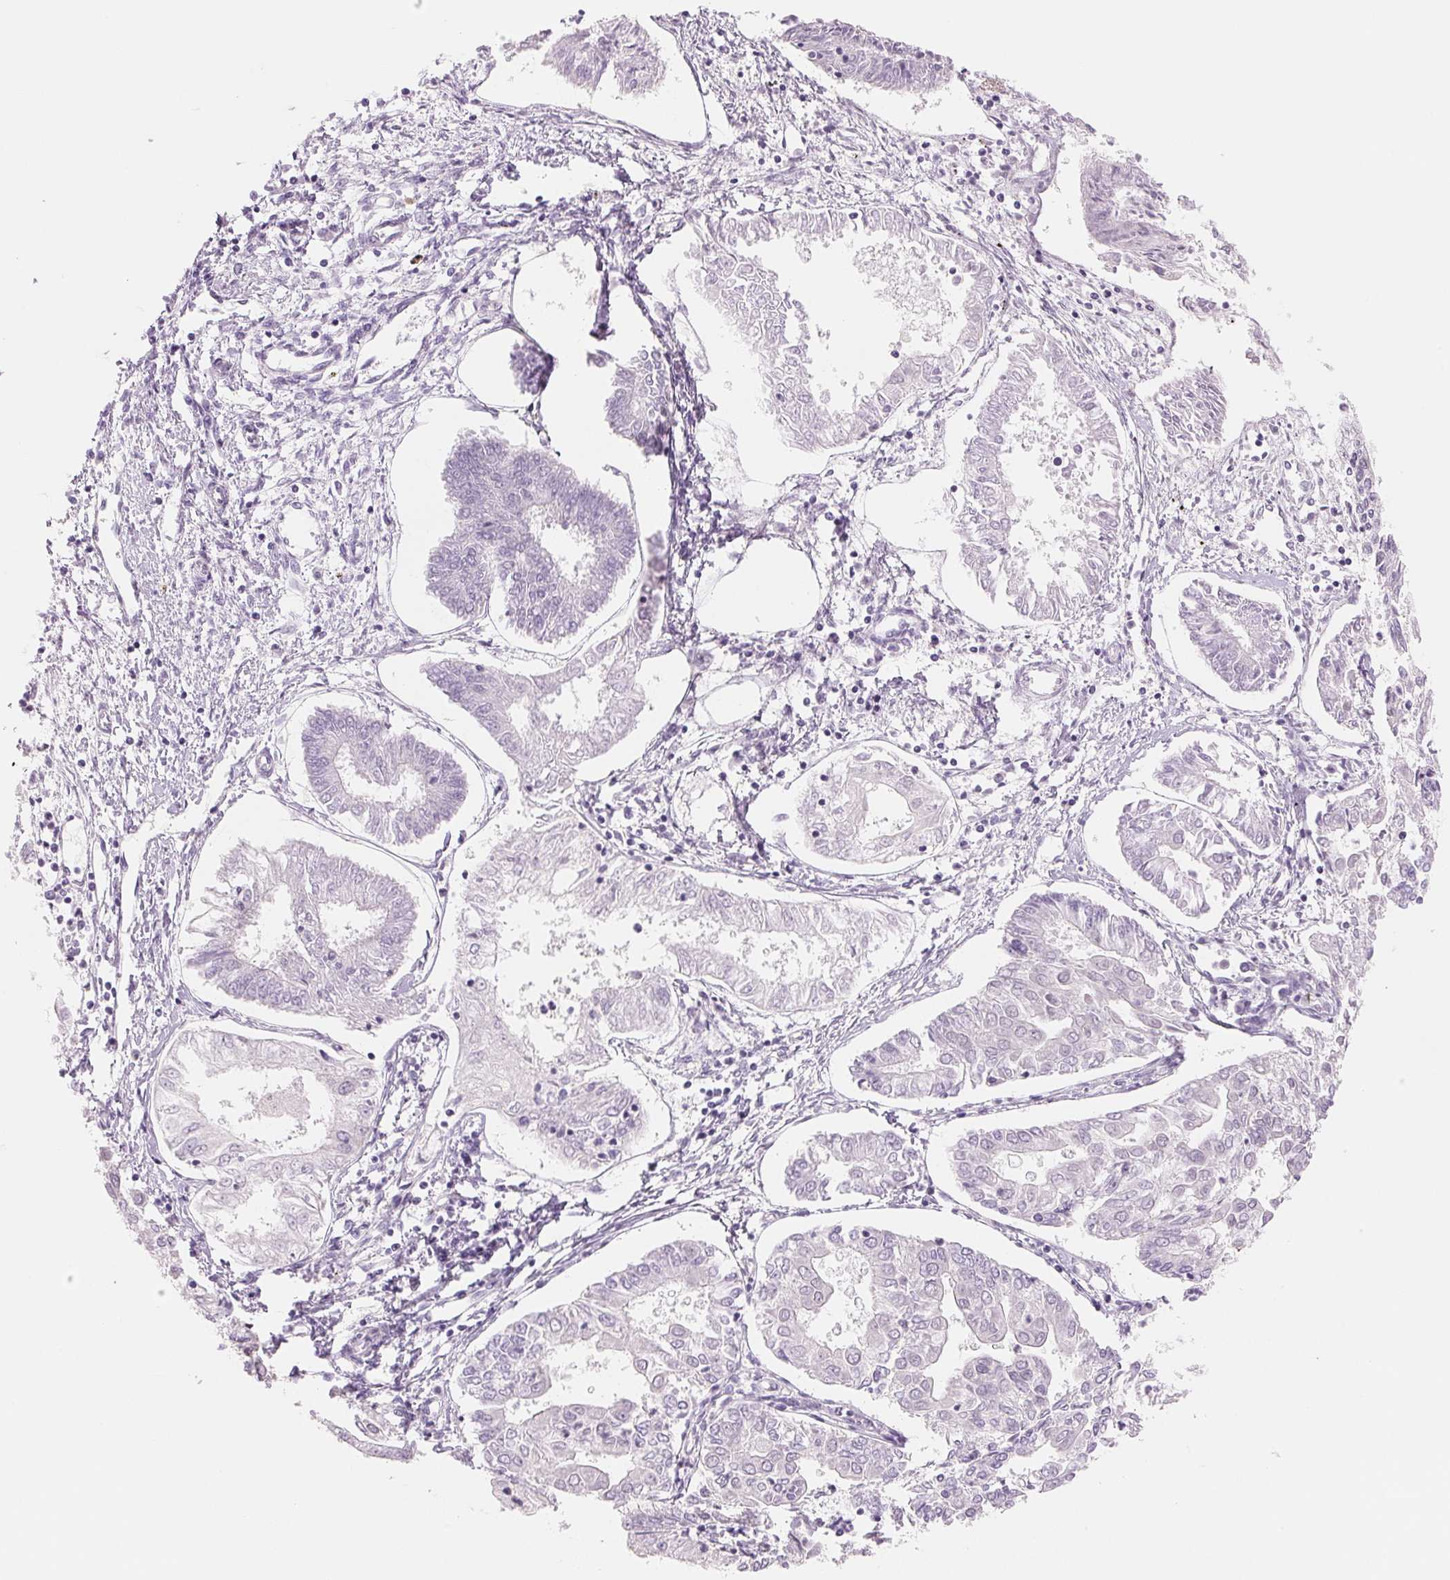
{"staining": {"intensity": "negative", "quantity": "none", "location": "none"}, "tissue": "endometrial cancer", "cell_type": "Tumor cells", "image_type": "cancer", "snomed": [{"axis": "morphology", "description": "Adenocarcinoma, NOS"}, {"axis": "topography", "description": "Endometrium"}], "caption": "Tumor cells show no significant protein expression in endometrial cancer (adenocarcinoma). (Immunohistochemistry, brightfield microscopy, high magnification).", "gene": "CCDC168", "patient": {"sex": "female", "age": 68}}